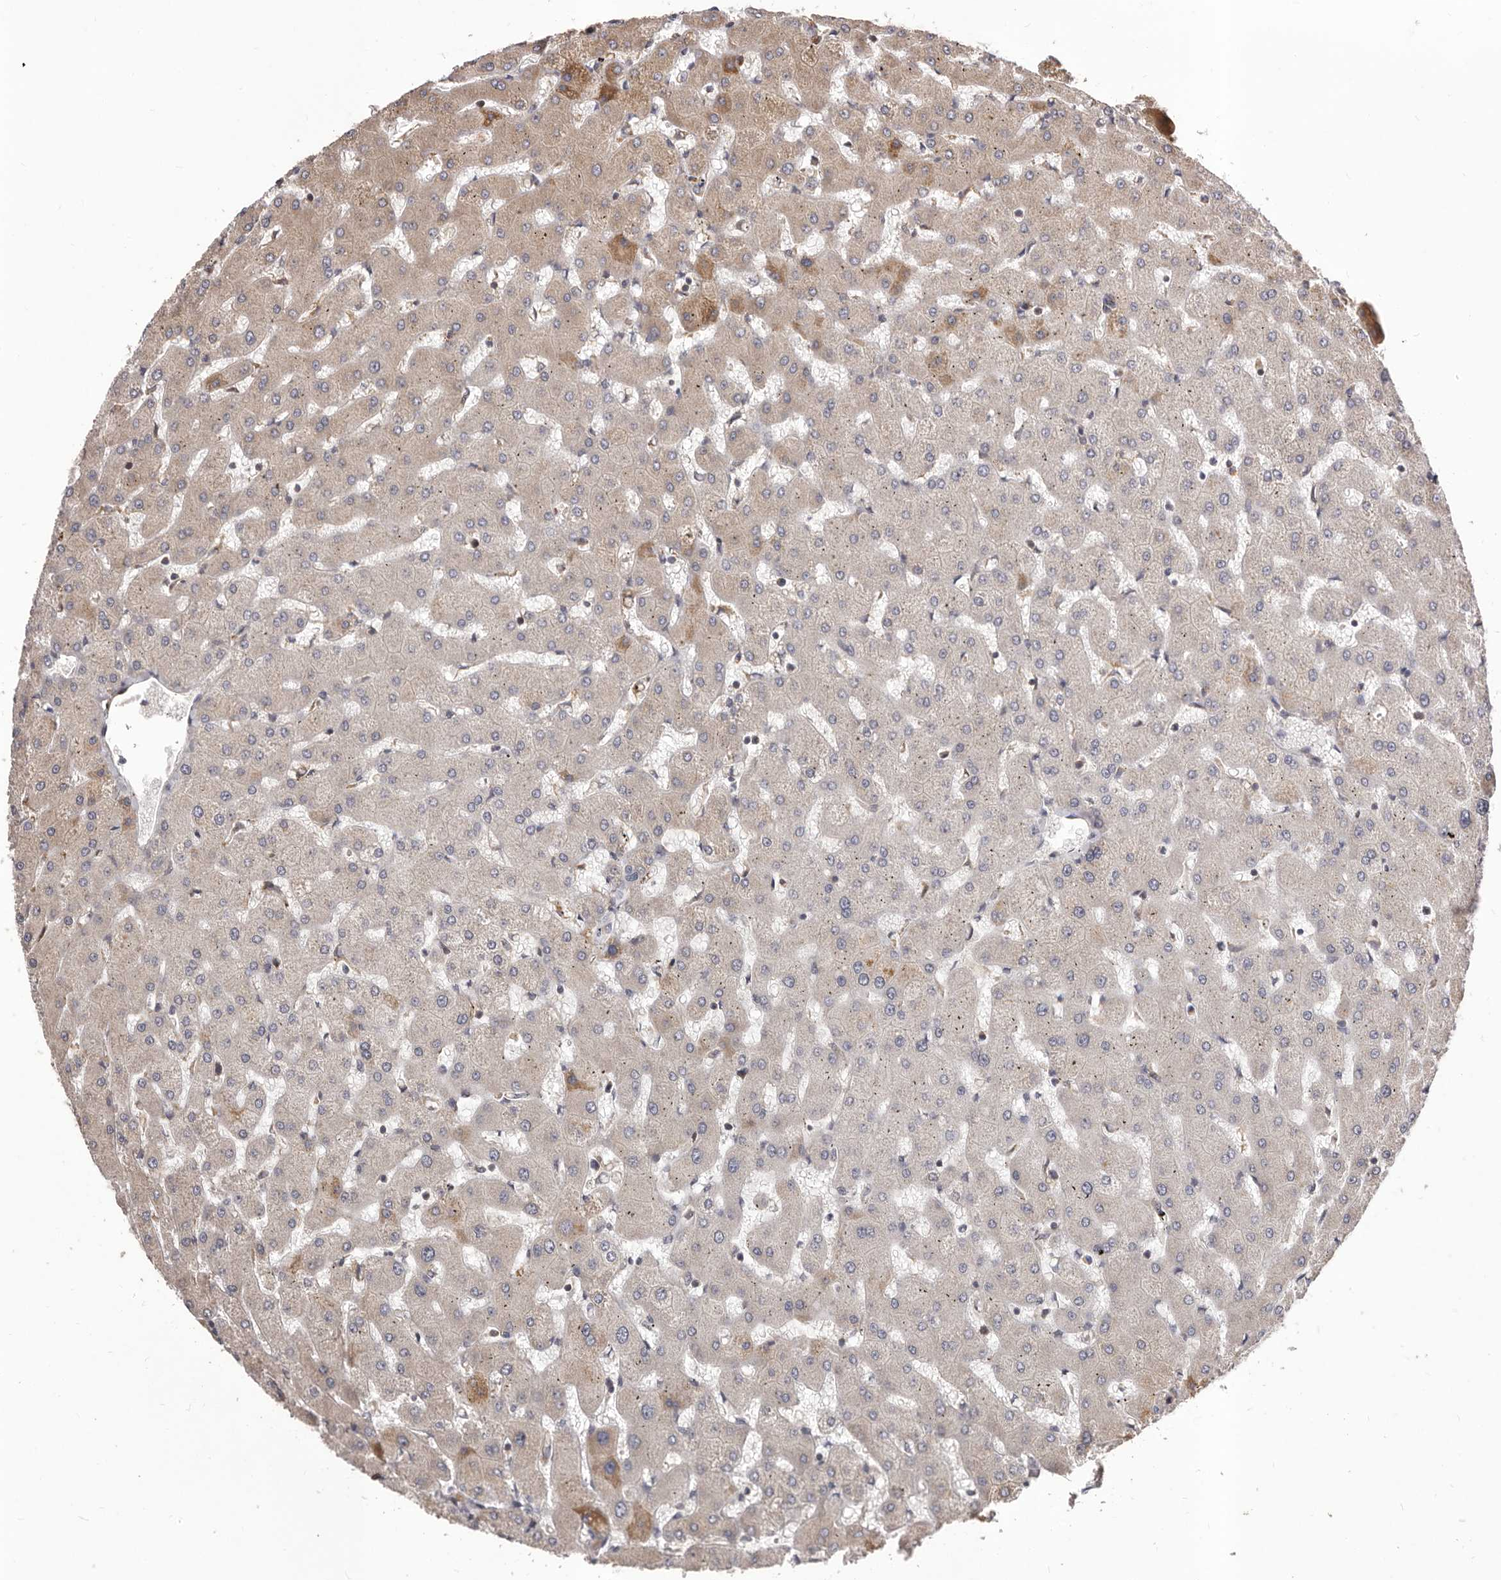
{"staining": {"intensity": "negative", "quantity": "none", "location": "none"}, "tissue": "liver", "cell_type": "Cholangiocytes", "image_type": "normal", "snomed": [{"axis": "morphology", "description": "Normal tissue, NOS"}, {"axis": "topography", "description": "Liver"}], "caption": "Cholangiocytes are negative for protein expression in unremarkable human liver. (DAB (3,3'-diaminobenzidine) immunohistochemistry (IHC) with hematoxylin counter stain).", "gene": "ALPK1", "patient": {"sex": "female", "age": 63}}